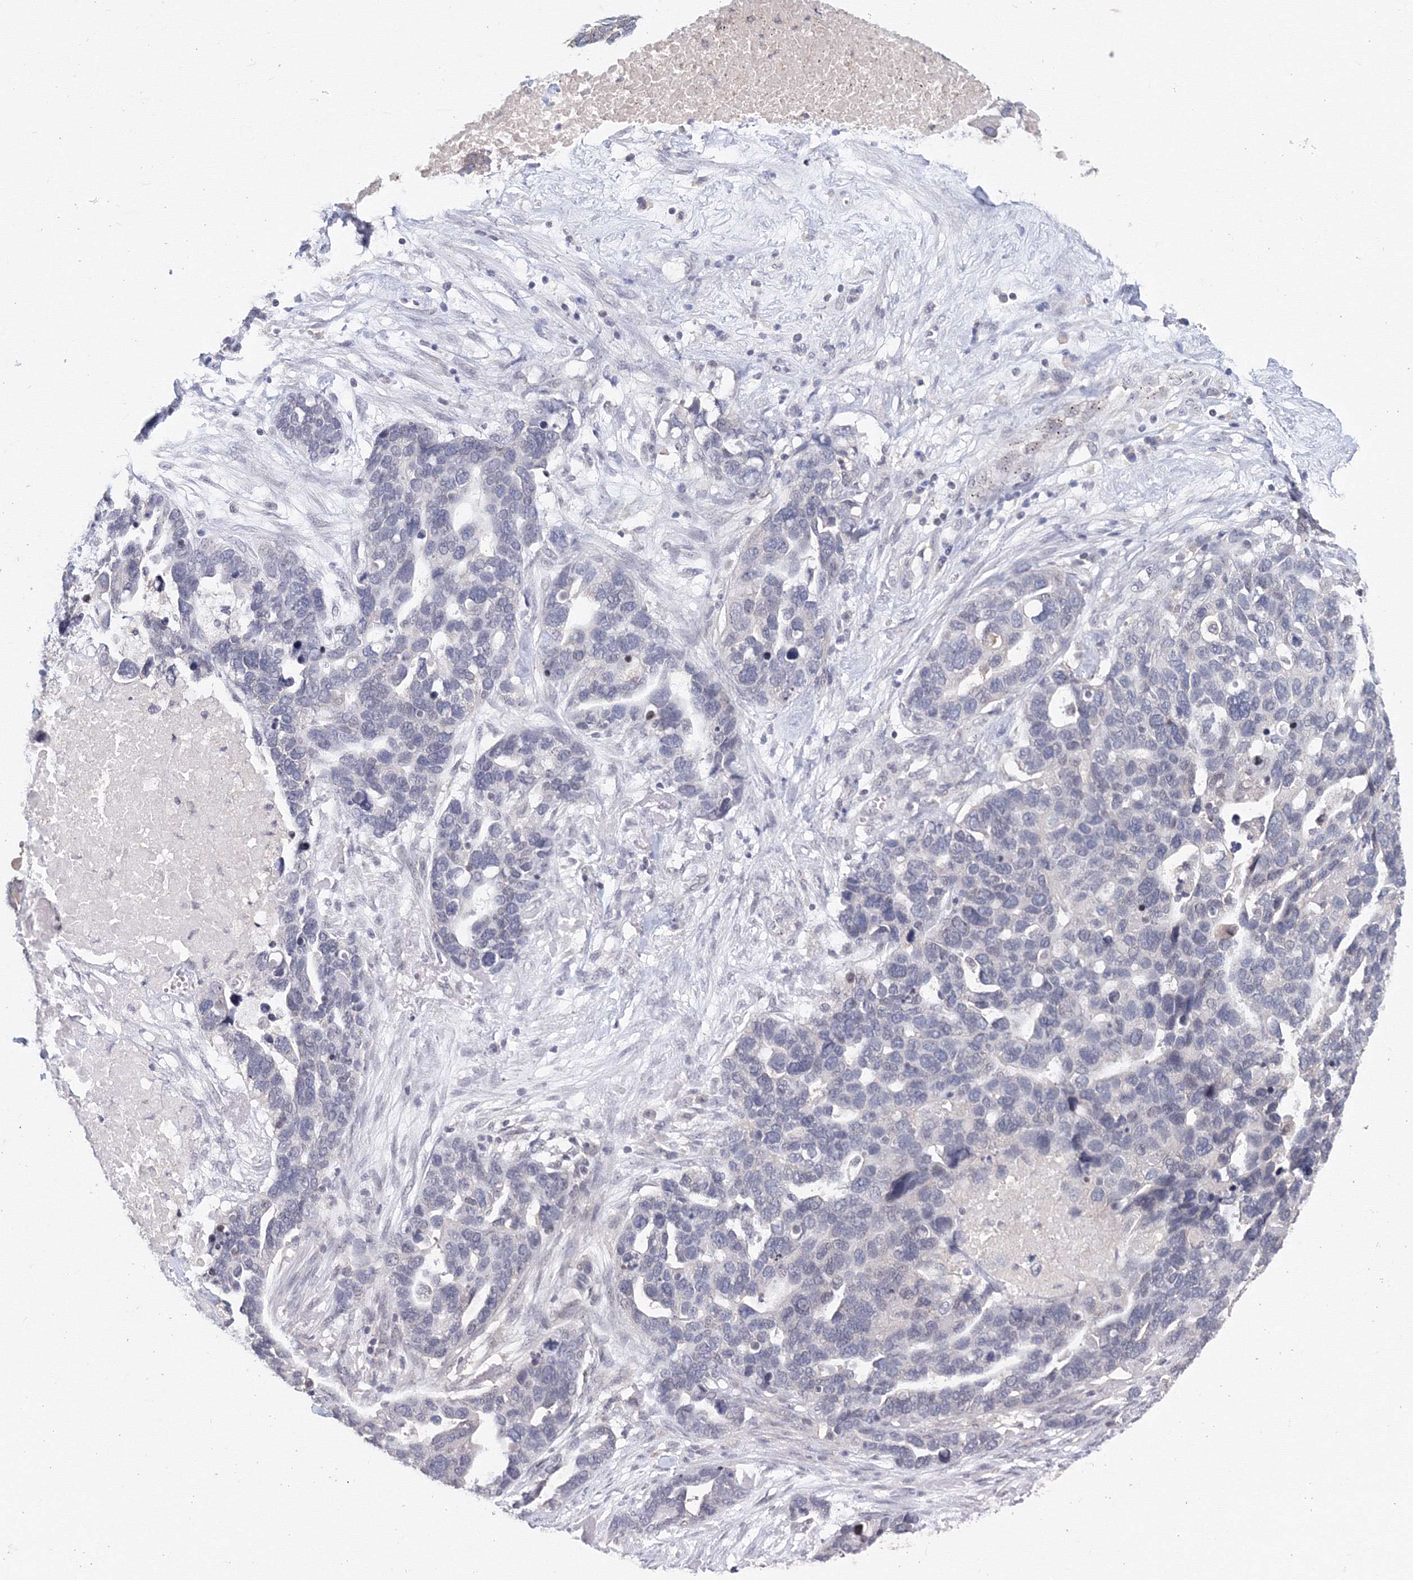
{"staining": {"intensity": "negative", "quantity": "none", "location": "none"}, "tissue": "ovarian cancer", "cell_type": "Tumor cells", "image_type": "cancer", "snomed": [{"axis": "morphology", "description": "Cystadenocarcinoma, serous, NOS"}, {"axis": "topography", "description": "Ovary"}], "caption": "IHC histopathology image of human serous cystadenocarcinoma (ovarian) stained for a protein (brown), which exhibits no staining in tumor cells.", "gene": "SLC7A7", "patient": {"sex": "female", "age": 54}}